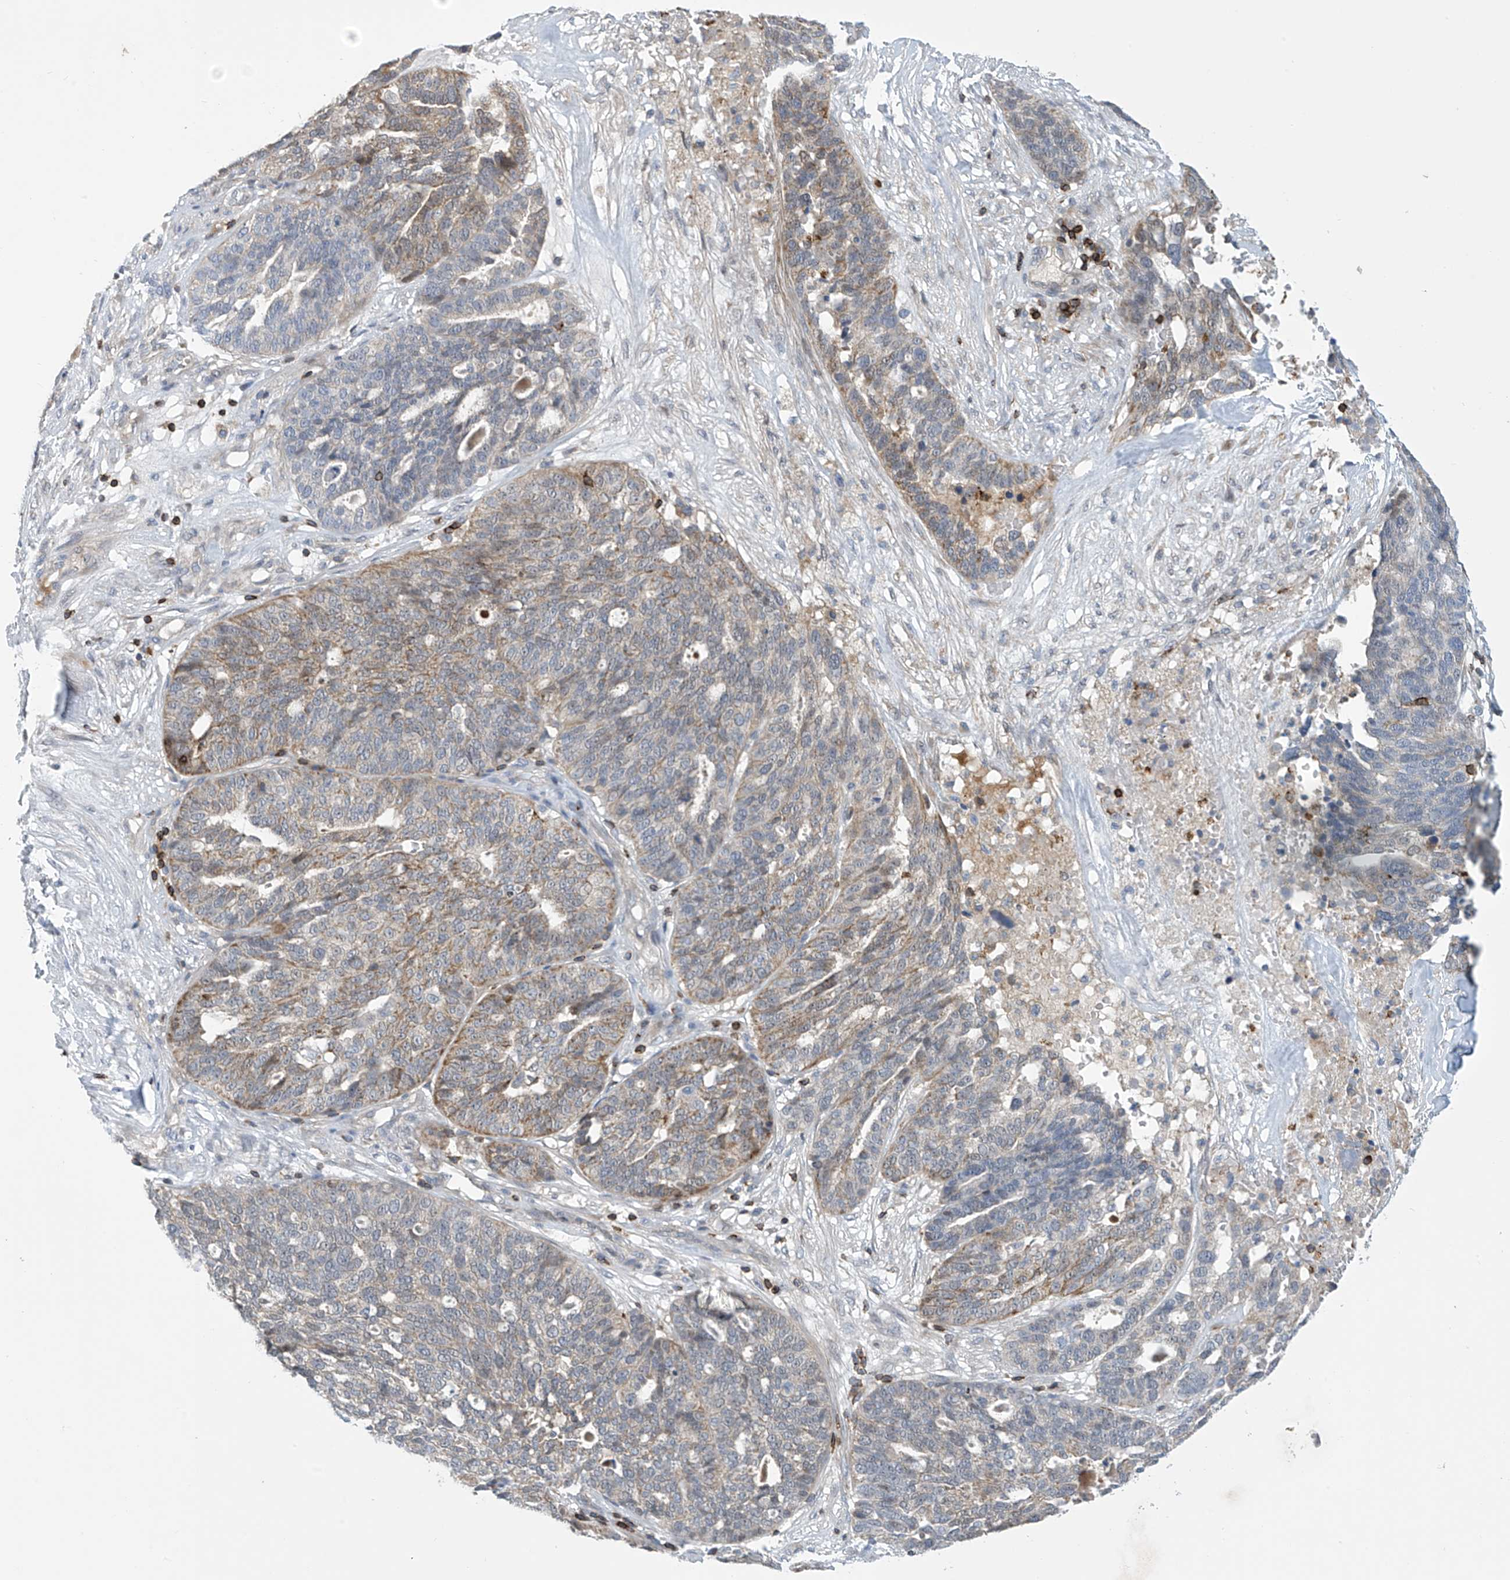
{"staining": {"intensity": "weak", "quantity": "25%-75%", "location": "cytoplasmic/membranous"}, "tissue": "ovarian cancer", "cell_type": "Tumor cells", "image_type": "cancer", "snomed": [{"axis": "morphology", "description": "Cystadenocarcinoma, serous, NOS"}, {"axis": "topography", "description": "Ovary"}], "caption": "A histopathology image of human ovarian cancer stained for a protein exhibits weak cytoplasmic/membranous brown staining in tumor cells. (DAB IHC, brown staining for protein, blue staining for nuclei).", "gene": "IBA57", "patient": {"sex": "female", "age": 59}}